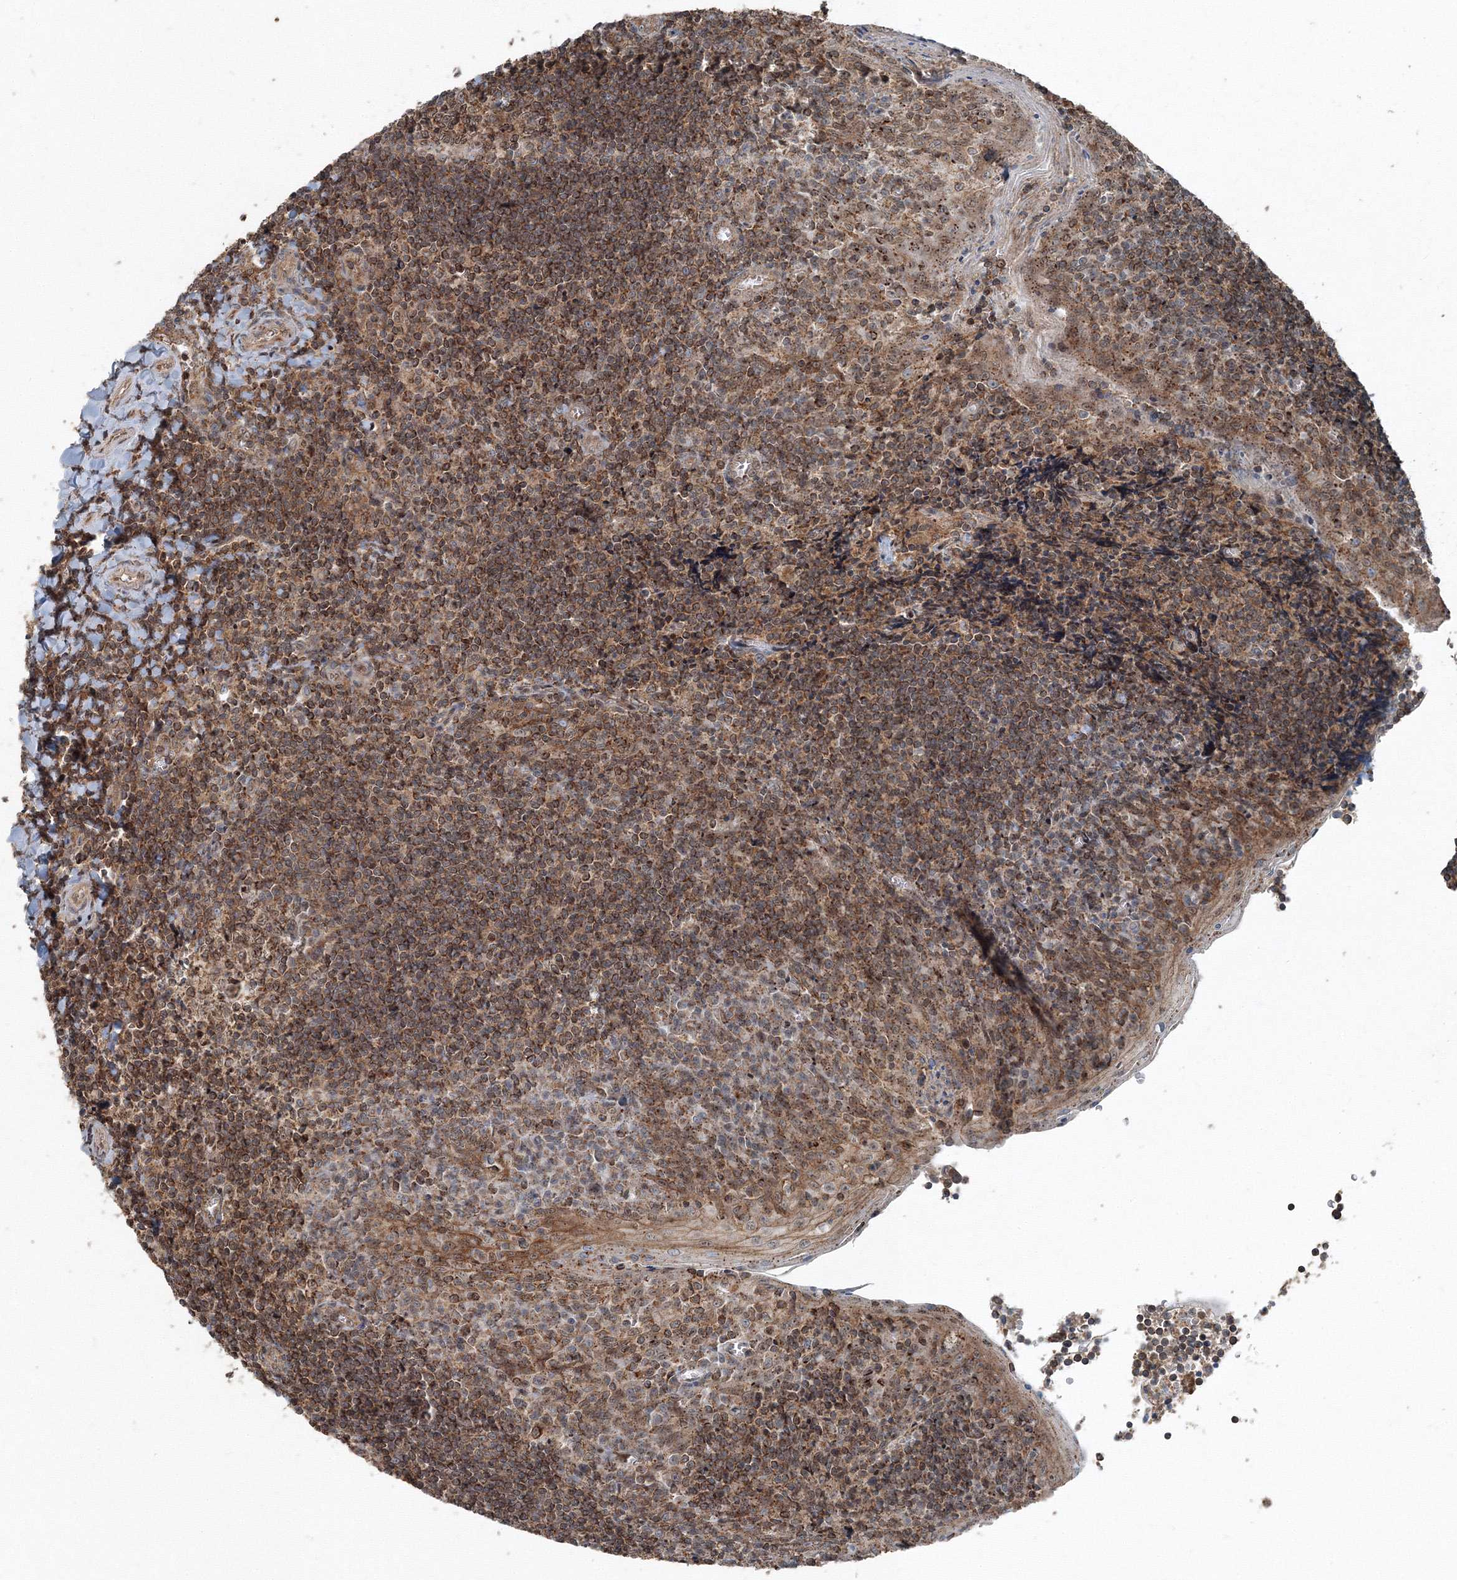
{"staining": {"intensity": "moderate", "quantity": ">75%", "location": "cytoplasmic/membranous"}, "tissue": "tonsil", "cell_type": "Germinal center cells", "image_type": "normal", "snomed": [{"axis": "morphology", "description": "Normal tissue, NOS"}, {"axis": "topography", "description": "Tonsil"}], "caption": "This photomicrograph displays IHC staining of unremarkable human tonsil, with medium moderate cytoplasmic/membranous staining in about >75% of germinal center cells.", "gene": "AASDH", "patient": {"sex": "male", "age": 27}}